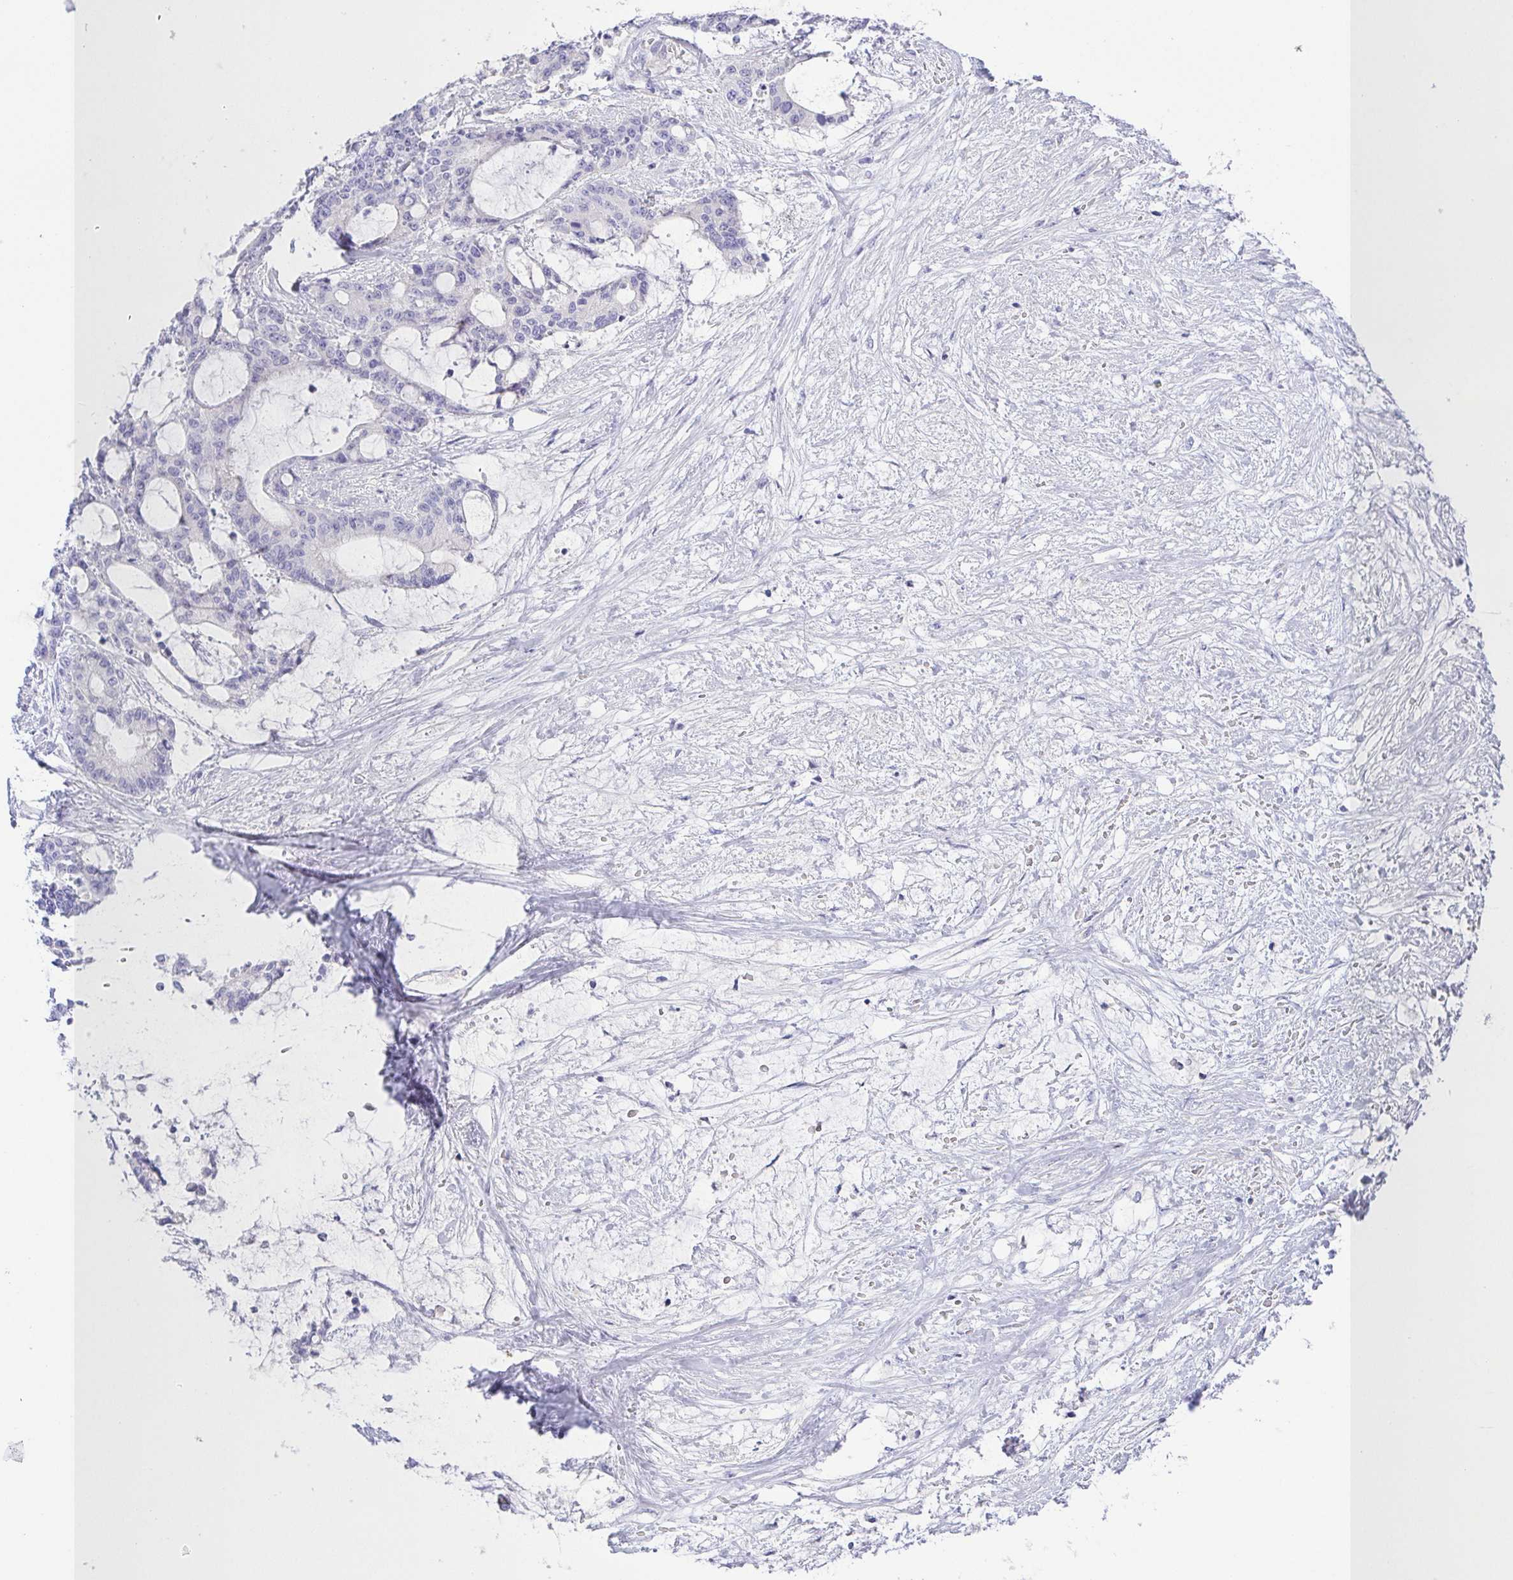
{"staining": {"intensity": "negative", "quantity": "none", "location": "none"}, "tissue": "liver cancer", "cell_type": "Tumor cells", "image_type": "cancer", "snomed": [{"axis": "morphology", "description": "Normal tissue, NOS"}, {"axis": "morphology", "description": "Cholangiocarcinoma"}, {"axis": "topography", "description": "Liver"}, {"axis": "topography", "description": "Peripheral nerve tissue"}], "caption": "IHC histopathology image of human liver cholangiocarcinoma stained for a protein (brown), which shows no expression in tumor cells. Nuclei are stained in blue.", "gene": "PKDREJ", "patient": {"sex": "female", "age": 73}}